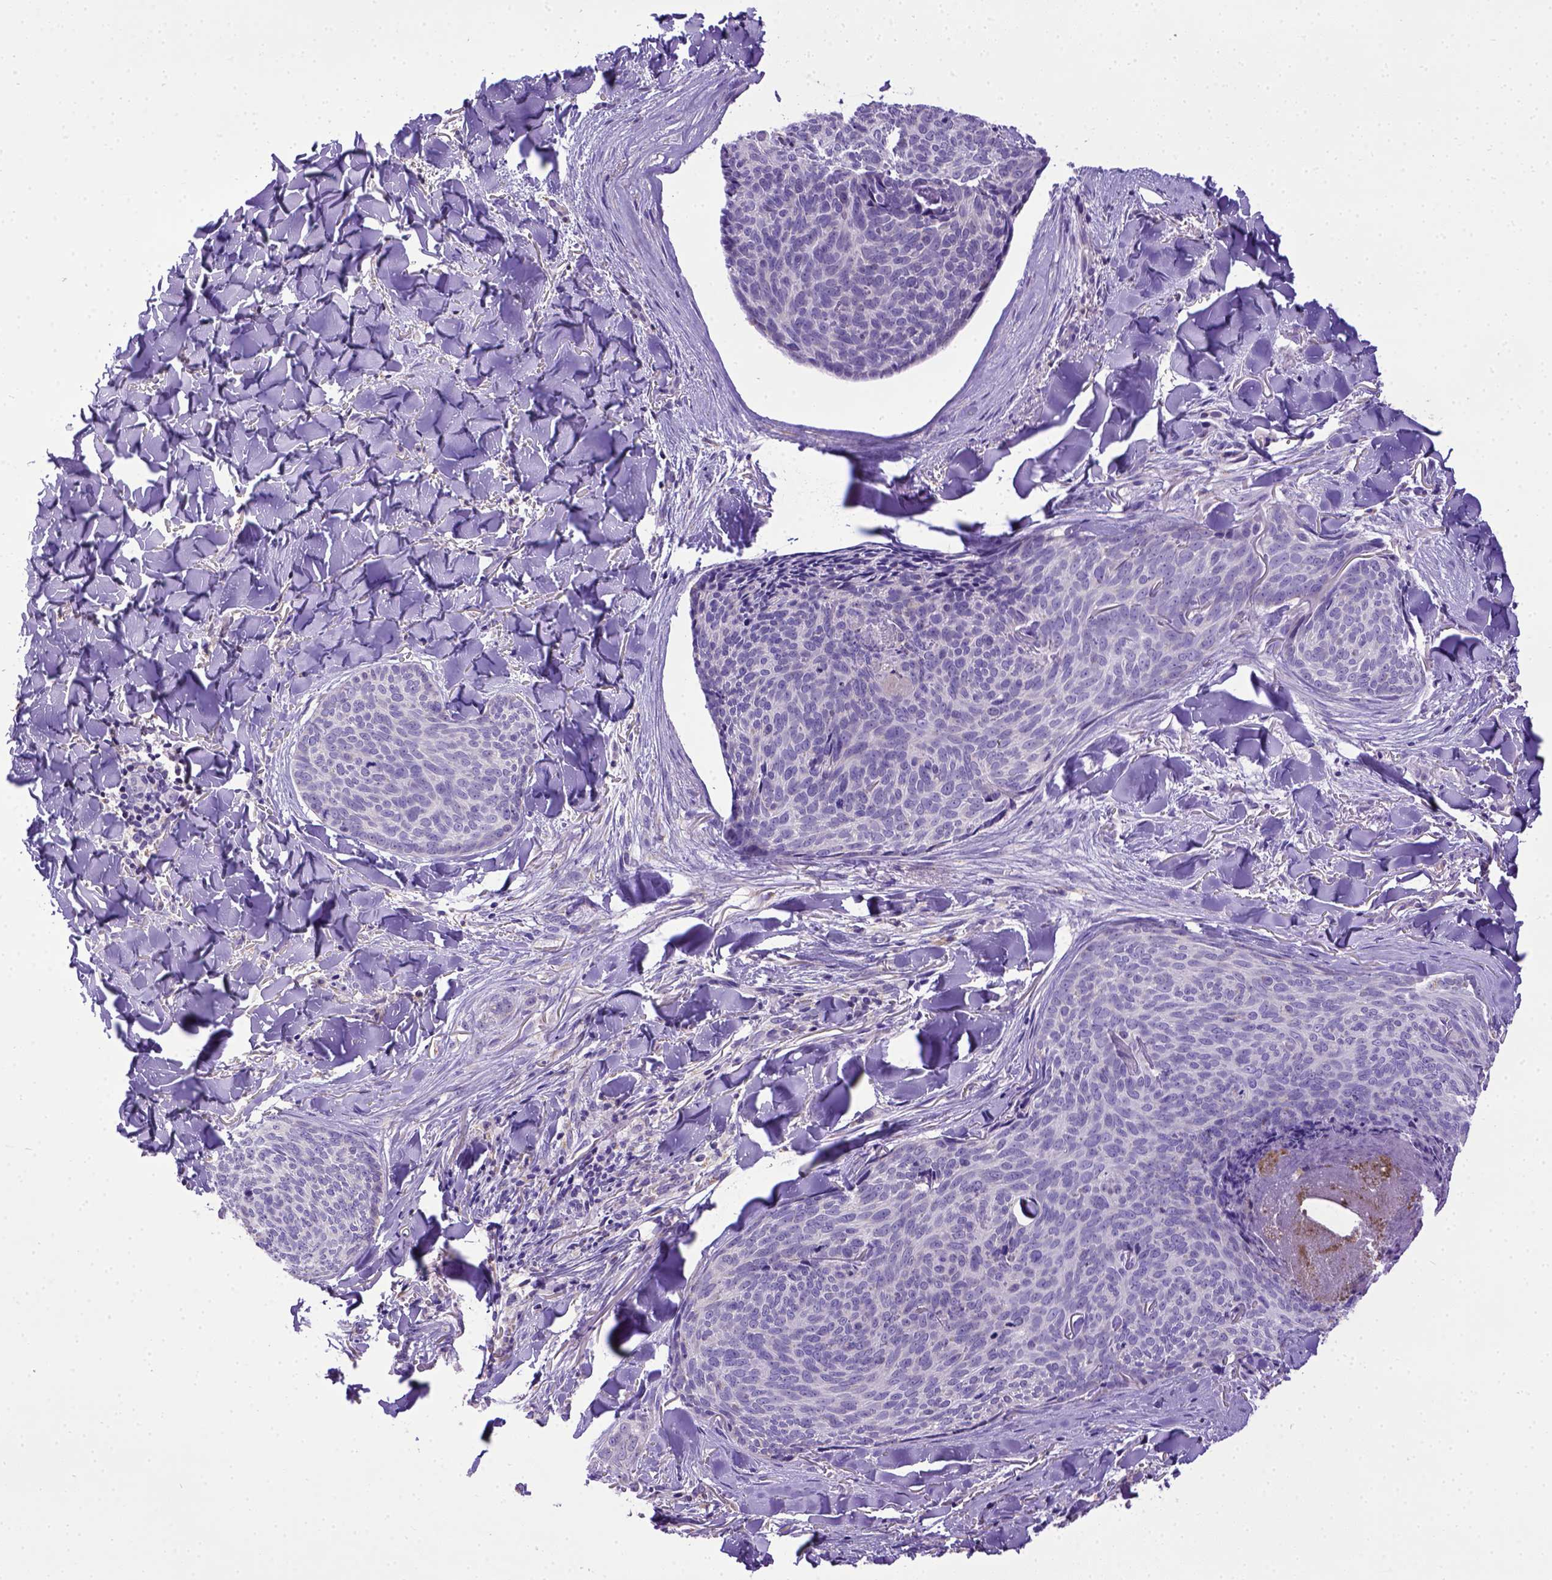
{"staining": {"intensity": "negative", "quantity": "none", "location": "none"}, "tissue": "skin cancer", "cell_type": "Tumor cells", "image_type": "cancer", "snomed": [{"axis": "morphology", "description": "Basal cell carcinoma"}, {"axis": "topography", "description": "Skin"}], "caption": "This is an immunohistochemistry (IHC) photomicrograph of basal cell carcinoma (skin). There is no staining in tumor cells.", "gene": "SPEF1", "patient": {"sex": "female", "age": 82}}